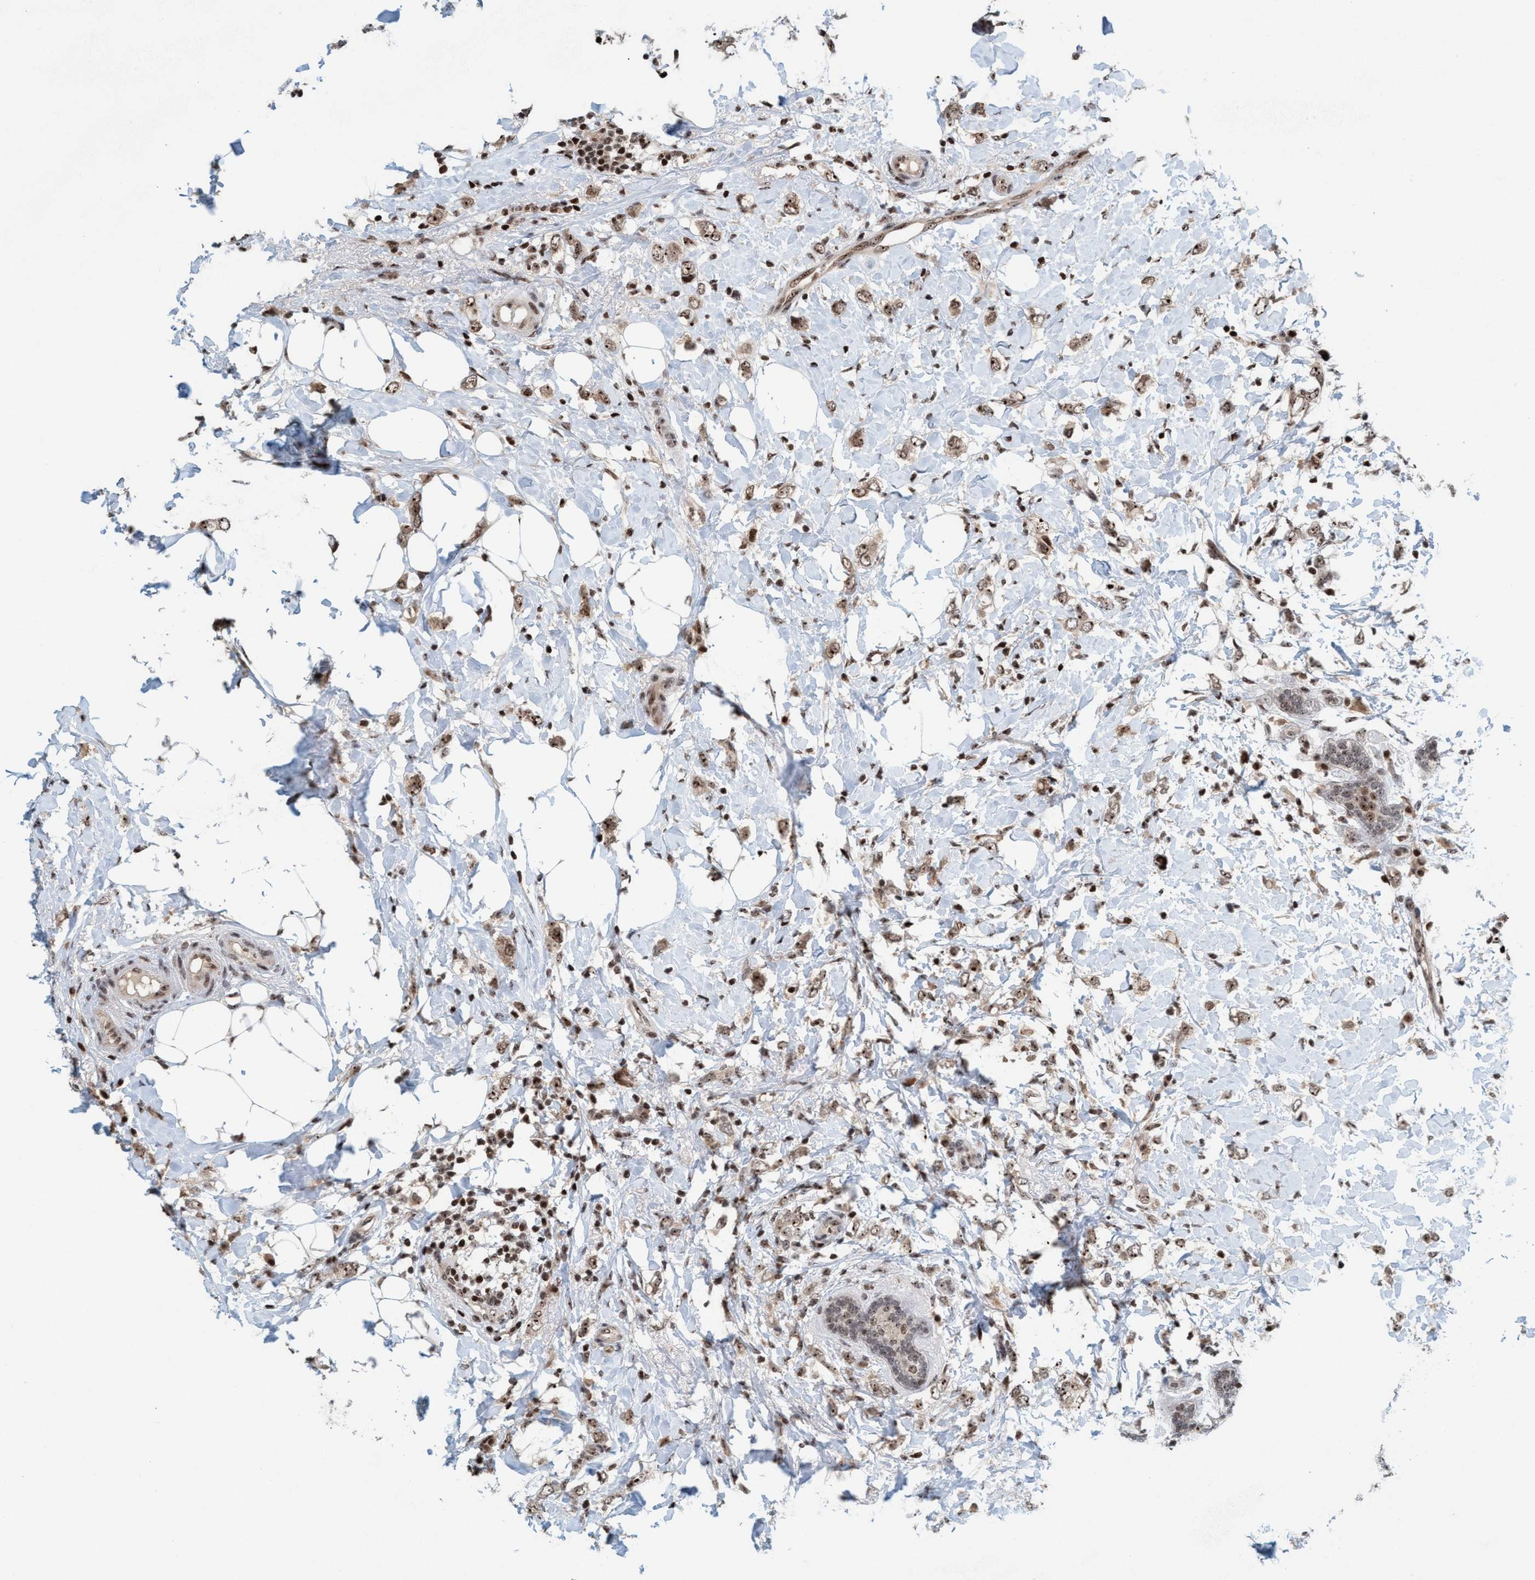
{"staining": {"intensity": "weak", "quantity": ">75%", "location": "nuclear"}, "tissue": "breast cancer", "cell_type": "Tumor cells", "image_type": "cancer", "snomed": [{"axis": "morphology", "description": "Normal tissue, NOS"}, {"axis": "morphology", "description": "Lobular carcinoma"}, {"axis": "topography", "description": "Breast"}], "caption": "Protein staining shows weak nuclear positivity in approximately >75% of tumor cells in breast cancer.", "gene": "SMCR8", "patient": {"sex": "female", "age": 47}}